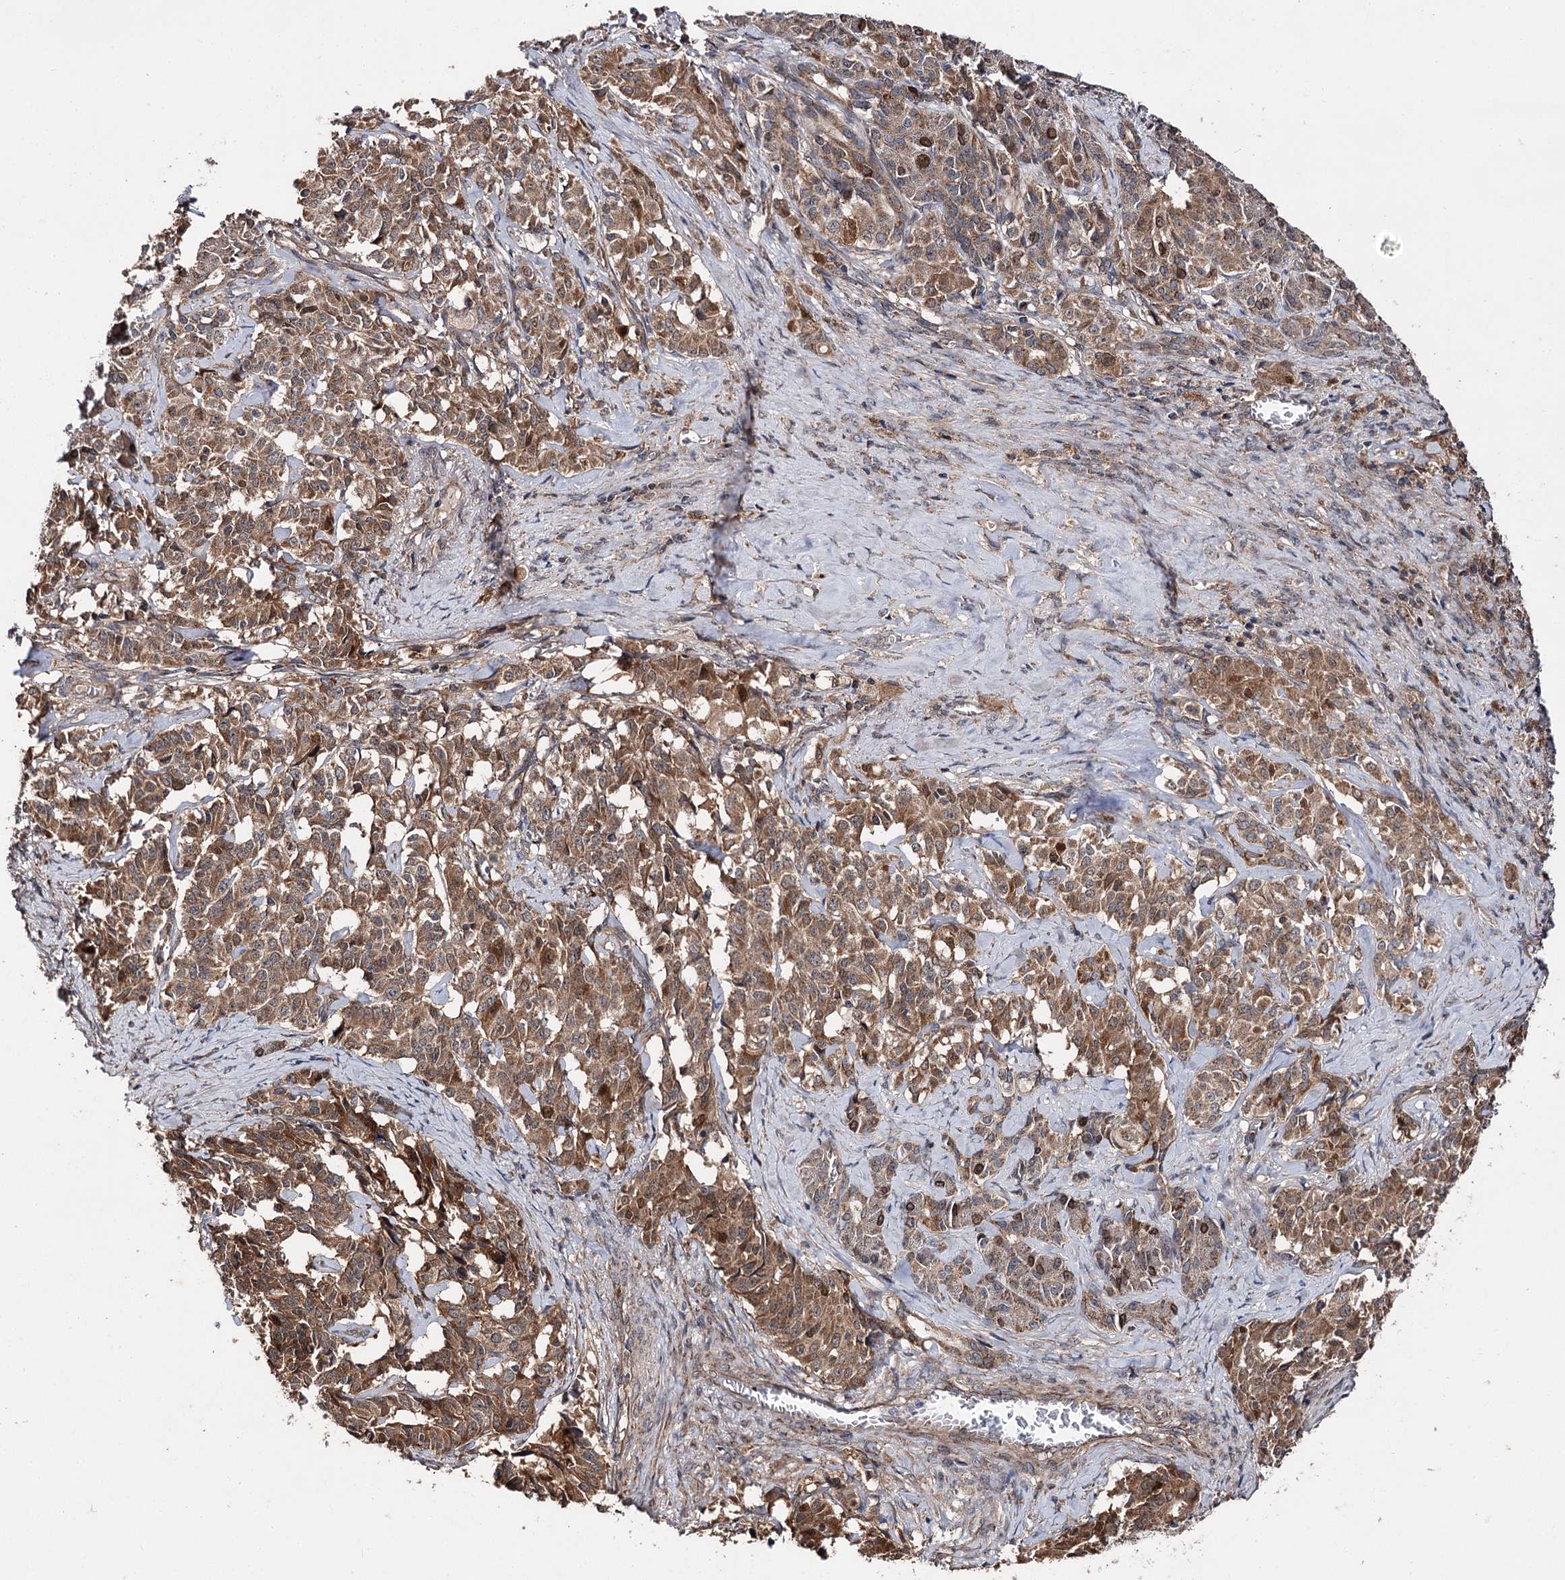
{"staining": {"intensity": "moderate", "quantity": ">75%", "location": "cytoplasmic/membranous,nuclear"}, "tissue": "pancreatic cancer", "cell_type": "Tumor cells", "image_type": "cancer", "snomed": [{"axis": "morphology", "description": "Adenocarcinoma, NOS"}, {"axis": "topography", "description": "Pancreas"}], "caption": "A histopathology image of adenocarcinoma (pancreatic) stained for a protein demonstrates moderate cytoplasmic/membranous and nuclear brown staining in tumor cells.", "gene": "MINDY3", "patient": {"sex": "female", "age": 74}}